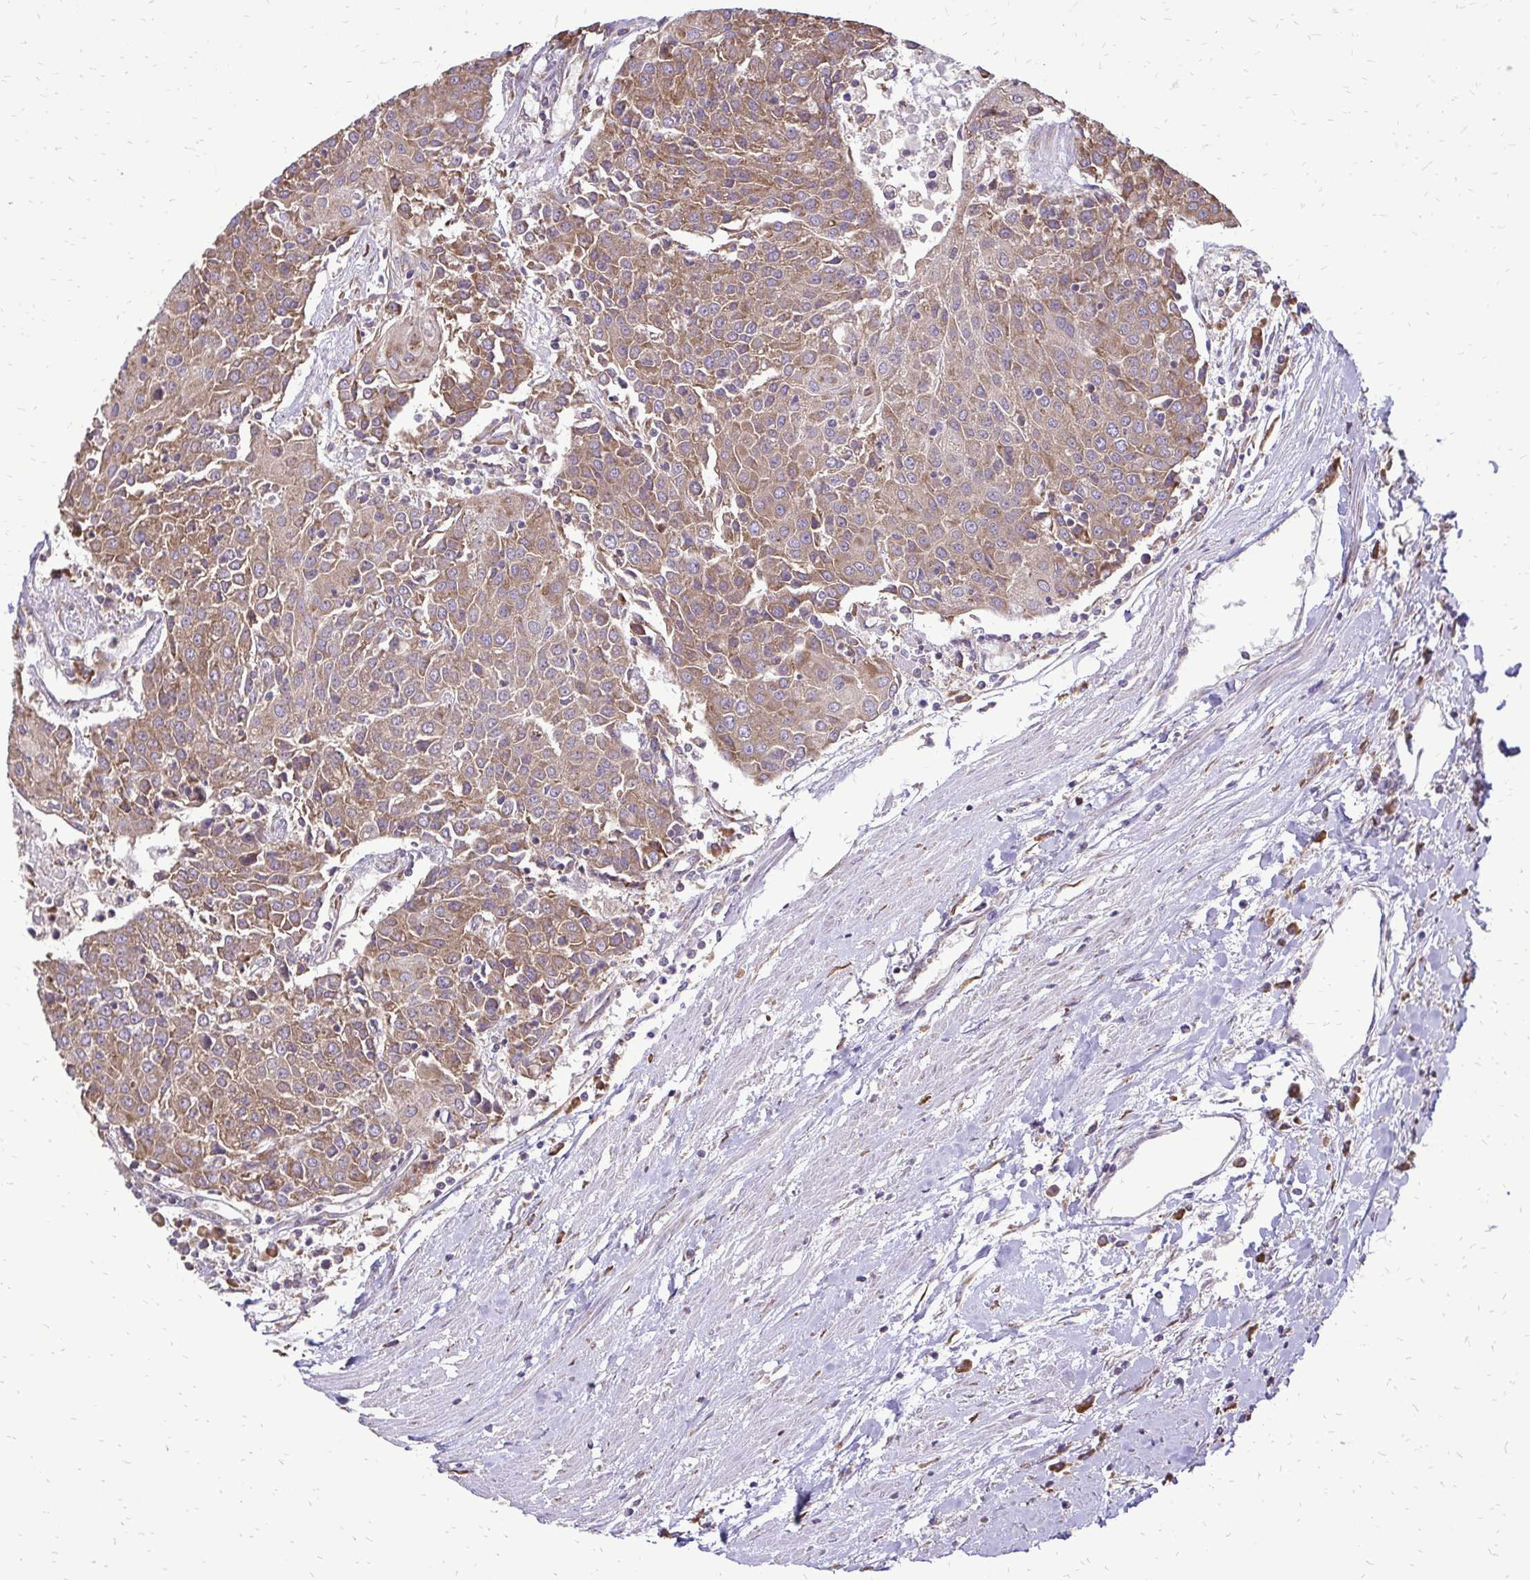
{"staining": {"intensity": "moderate", "quantity": ">75%", "location": "cytoplasmic/membranous"}, "tissue": "urothelial cancer", "cell_type": "Tumor cells", "image_type": "cancer", "snomed": [{"axis": "morphology", "description": "Urothelial carcinoma, High grade"}, {"axis": "topography", "description": "Urinary bladder"}], "caption": "A high-resolution histopathology image shows immunohistochemistry (IHC) staining of urothelial cancer, which displays moderate cytoplasmic/membranous positivity in about >75% of tumor cells. Ihc stains the protein in brown and the nuclei are stained blue.", "gene": "RPS3", "patient": {"sex": "female", "age": 85}}